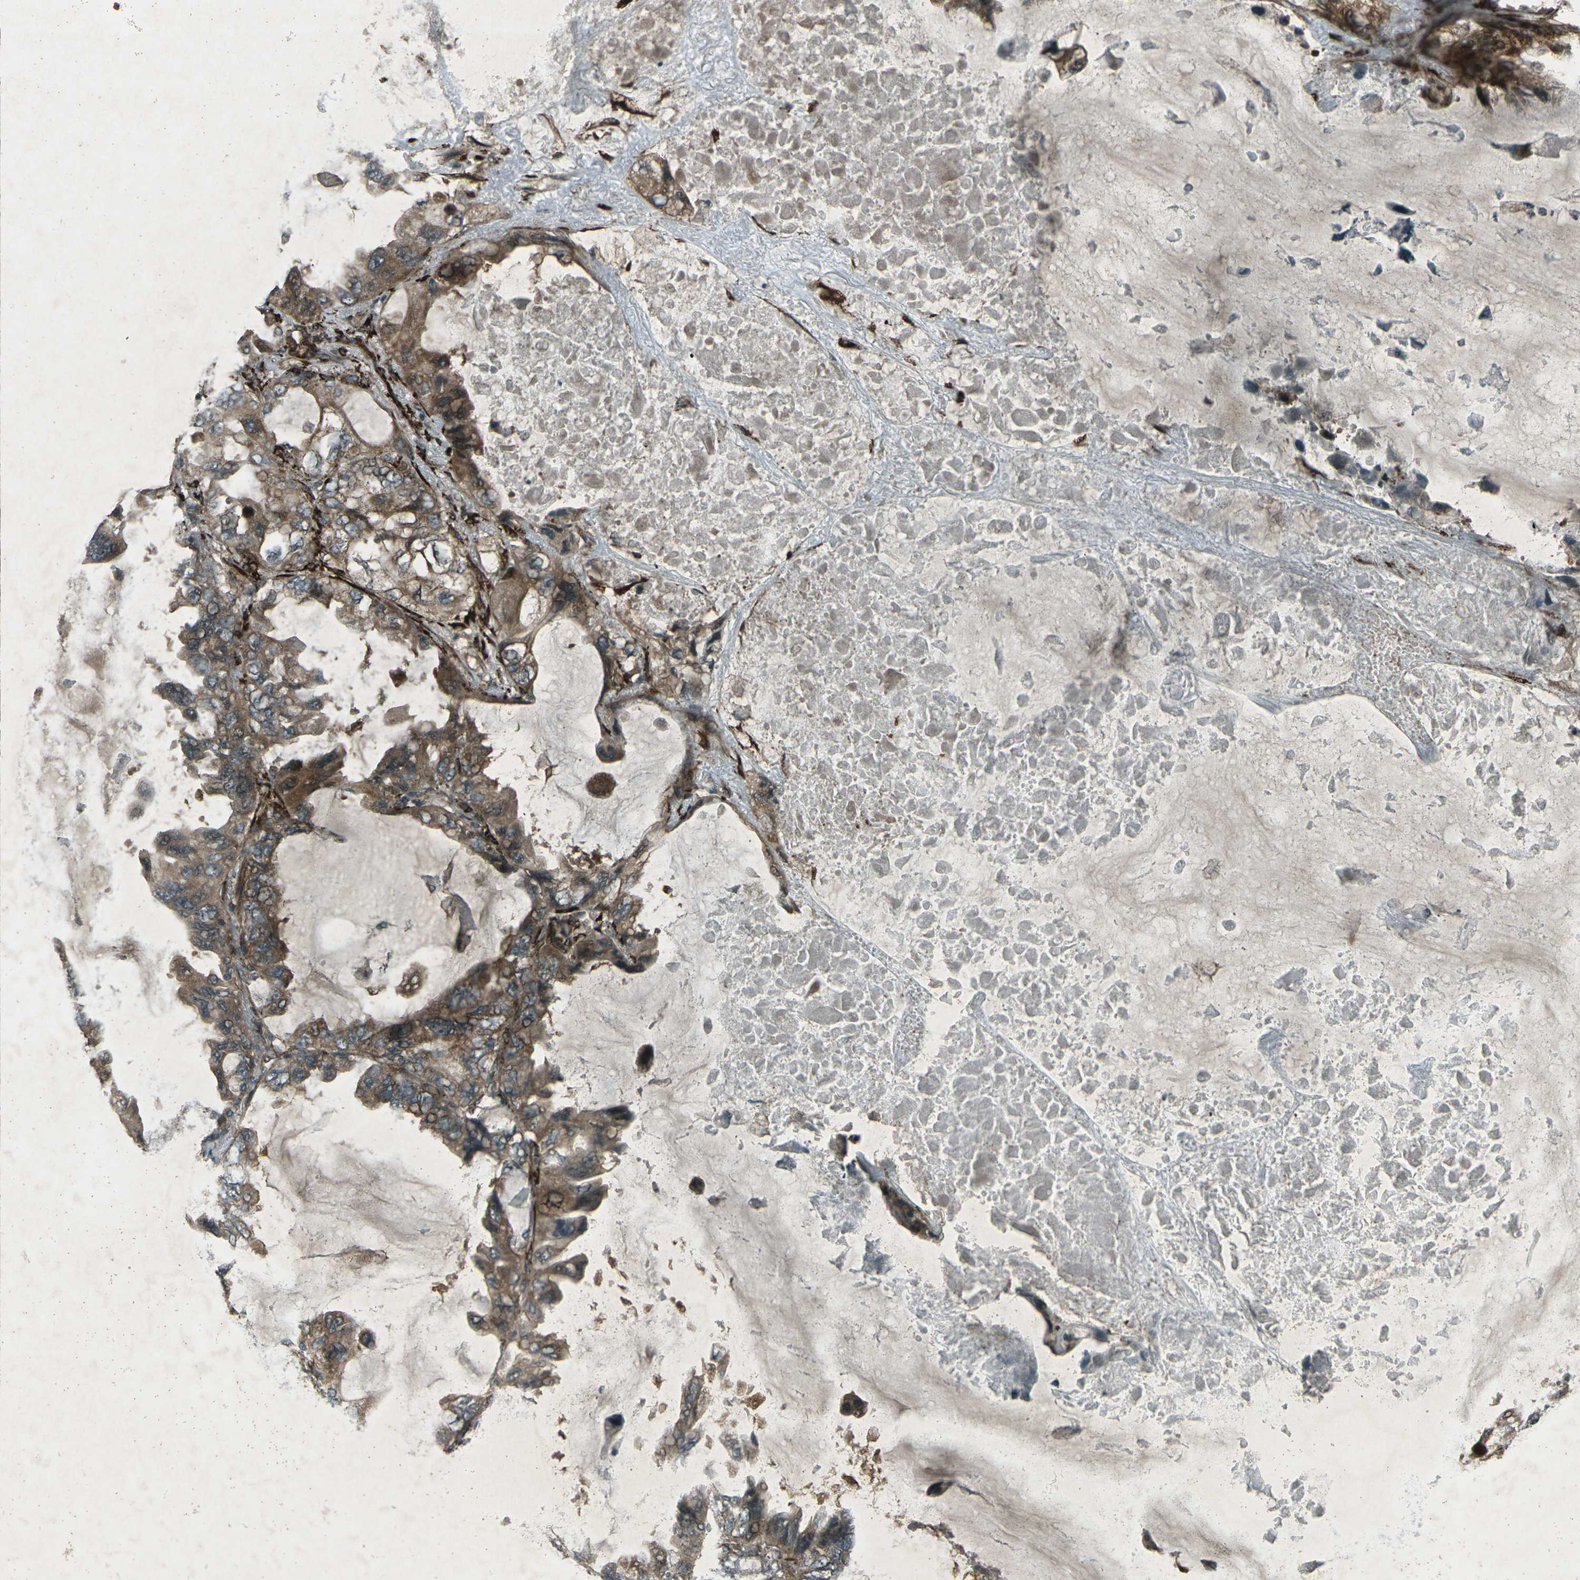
{"staining": {"intensity": "moderate", "quantity": ">75%", "location": "cytoplasmic/membranous"}, "tissue": "lung cancer", "cell_type": "Tumor cells", "image_type": "cancer", "snomed": [{"axis": "morphology", "description": "Squamous cell carcinoma, NOS"}, {"axis": "topography", "description": "Lung"}], "caption": "Lung cancer tissue reveals moderate cytoplasmic/membranous staining in approximately >75% of tumor cells, visualized by immunohistochemistry. Using DAB (3,3'-diaminobenzidine) (brown) and hematoxylin (blue) stains, captured at high magnification using brightfield microscopy.", "gene": "LSMEM1", "patient": {"sex": "female", "age": 73}}